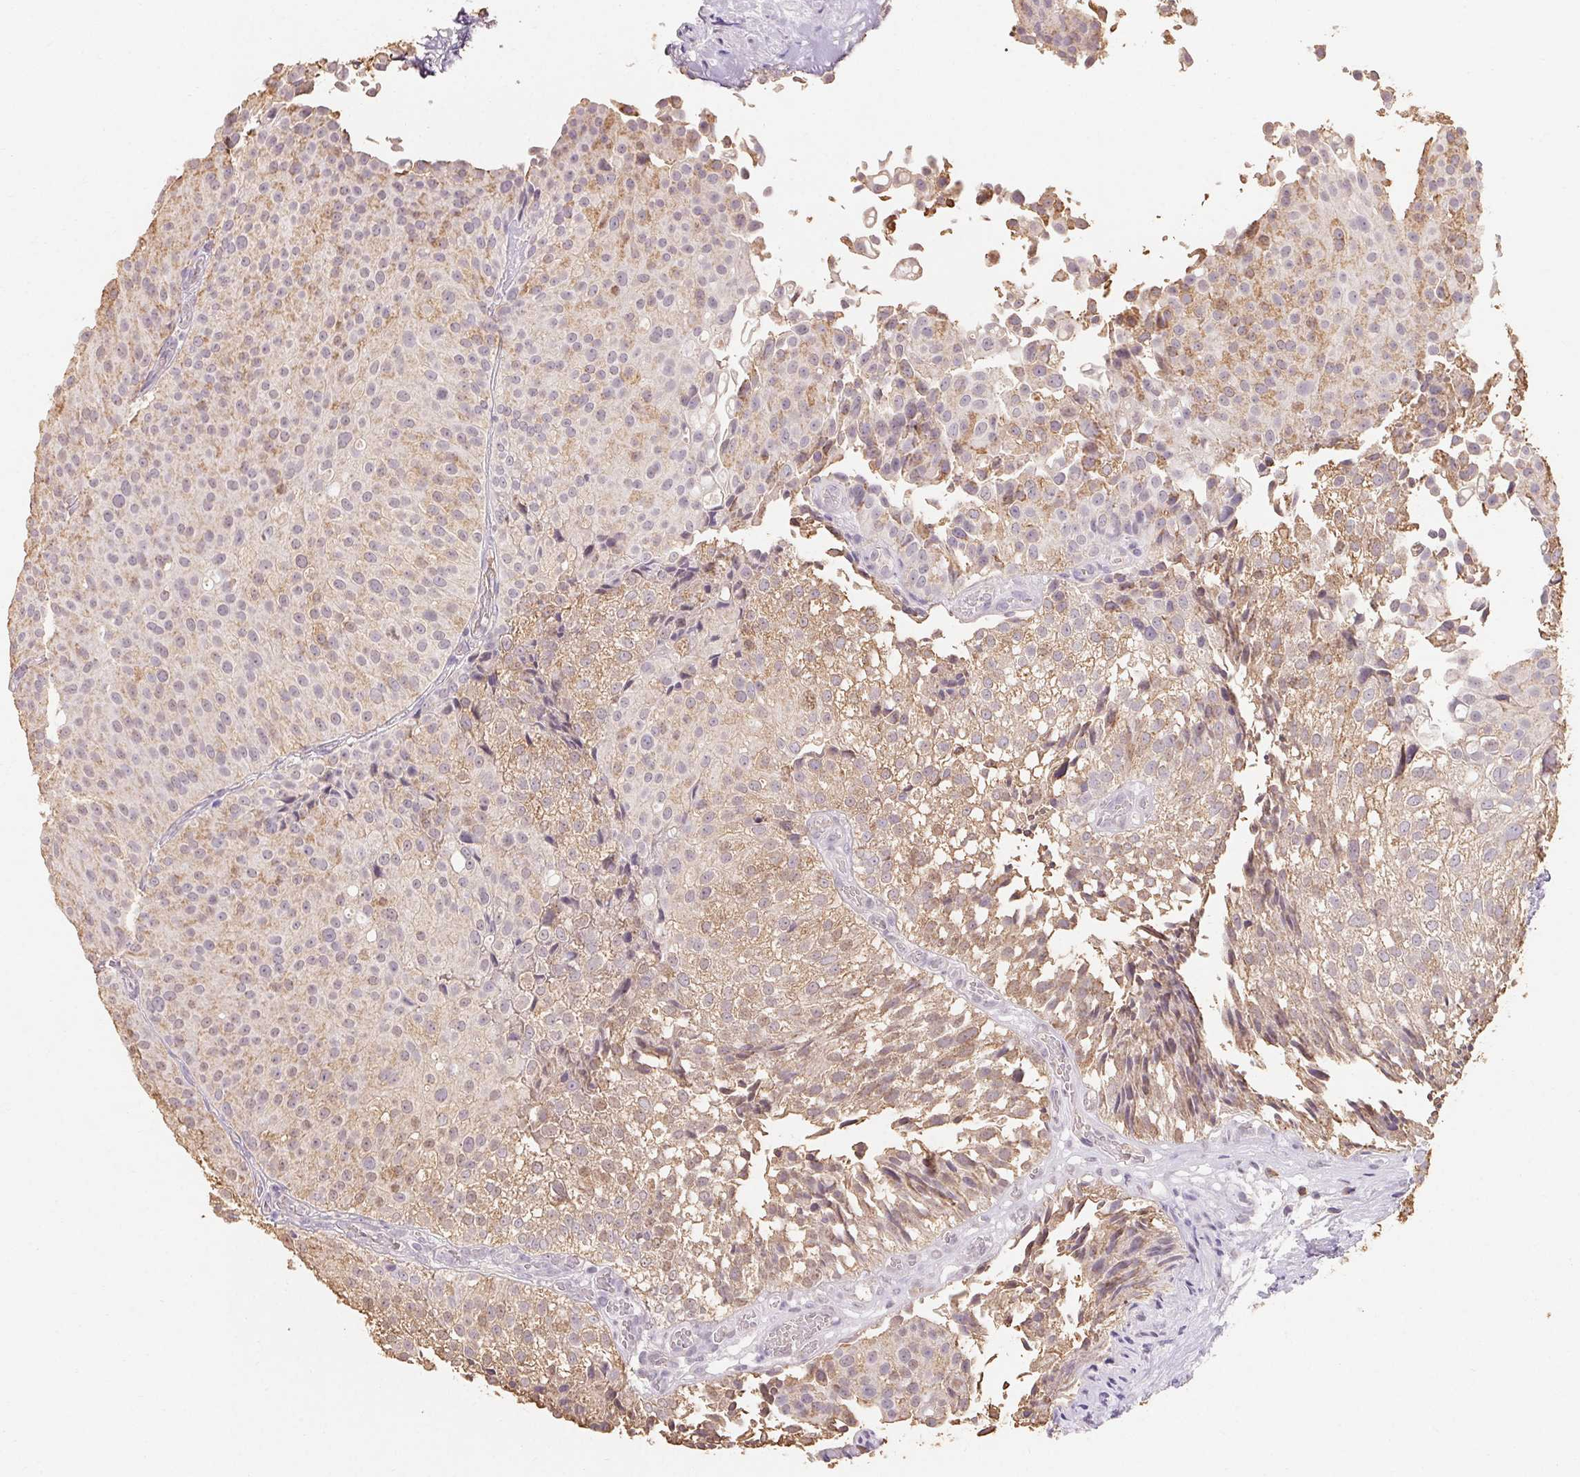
{"staining": {"intensity": "weak", "quantity": "25%-75%", "location": "cytoplasmic/membranous"}, "tissue": "urothelial cancer", "cell_type": "Tumor cells", "image_type": "cancer", "snomed": [{"axis": "morphology", "description": "Urothelial carcinoma, Low grade"}, {"axis": "topography", "description": "Urinary bladder"}], "caption": "Tumor cells exhibit weak cytoplasmic/membranous staining in about 25%-75% of cells in urothelial cancer.", "gene": "MAP7D2", "patient": {"sex": "male", "age": 80}}